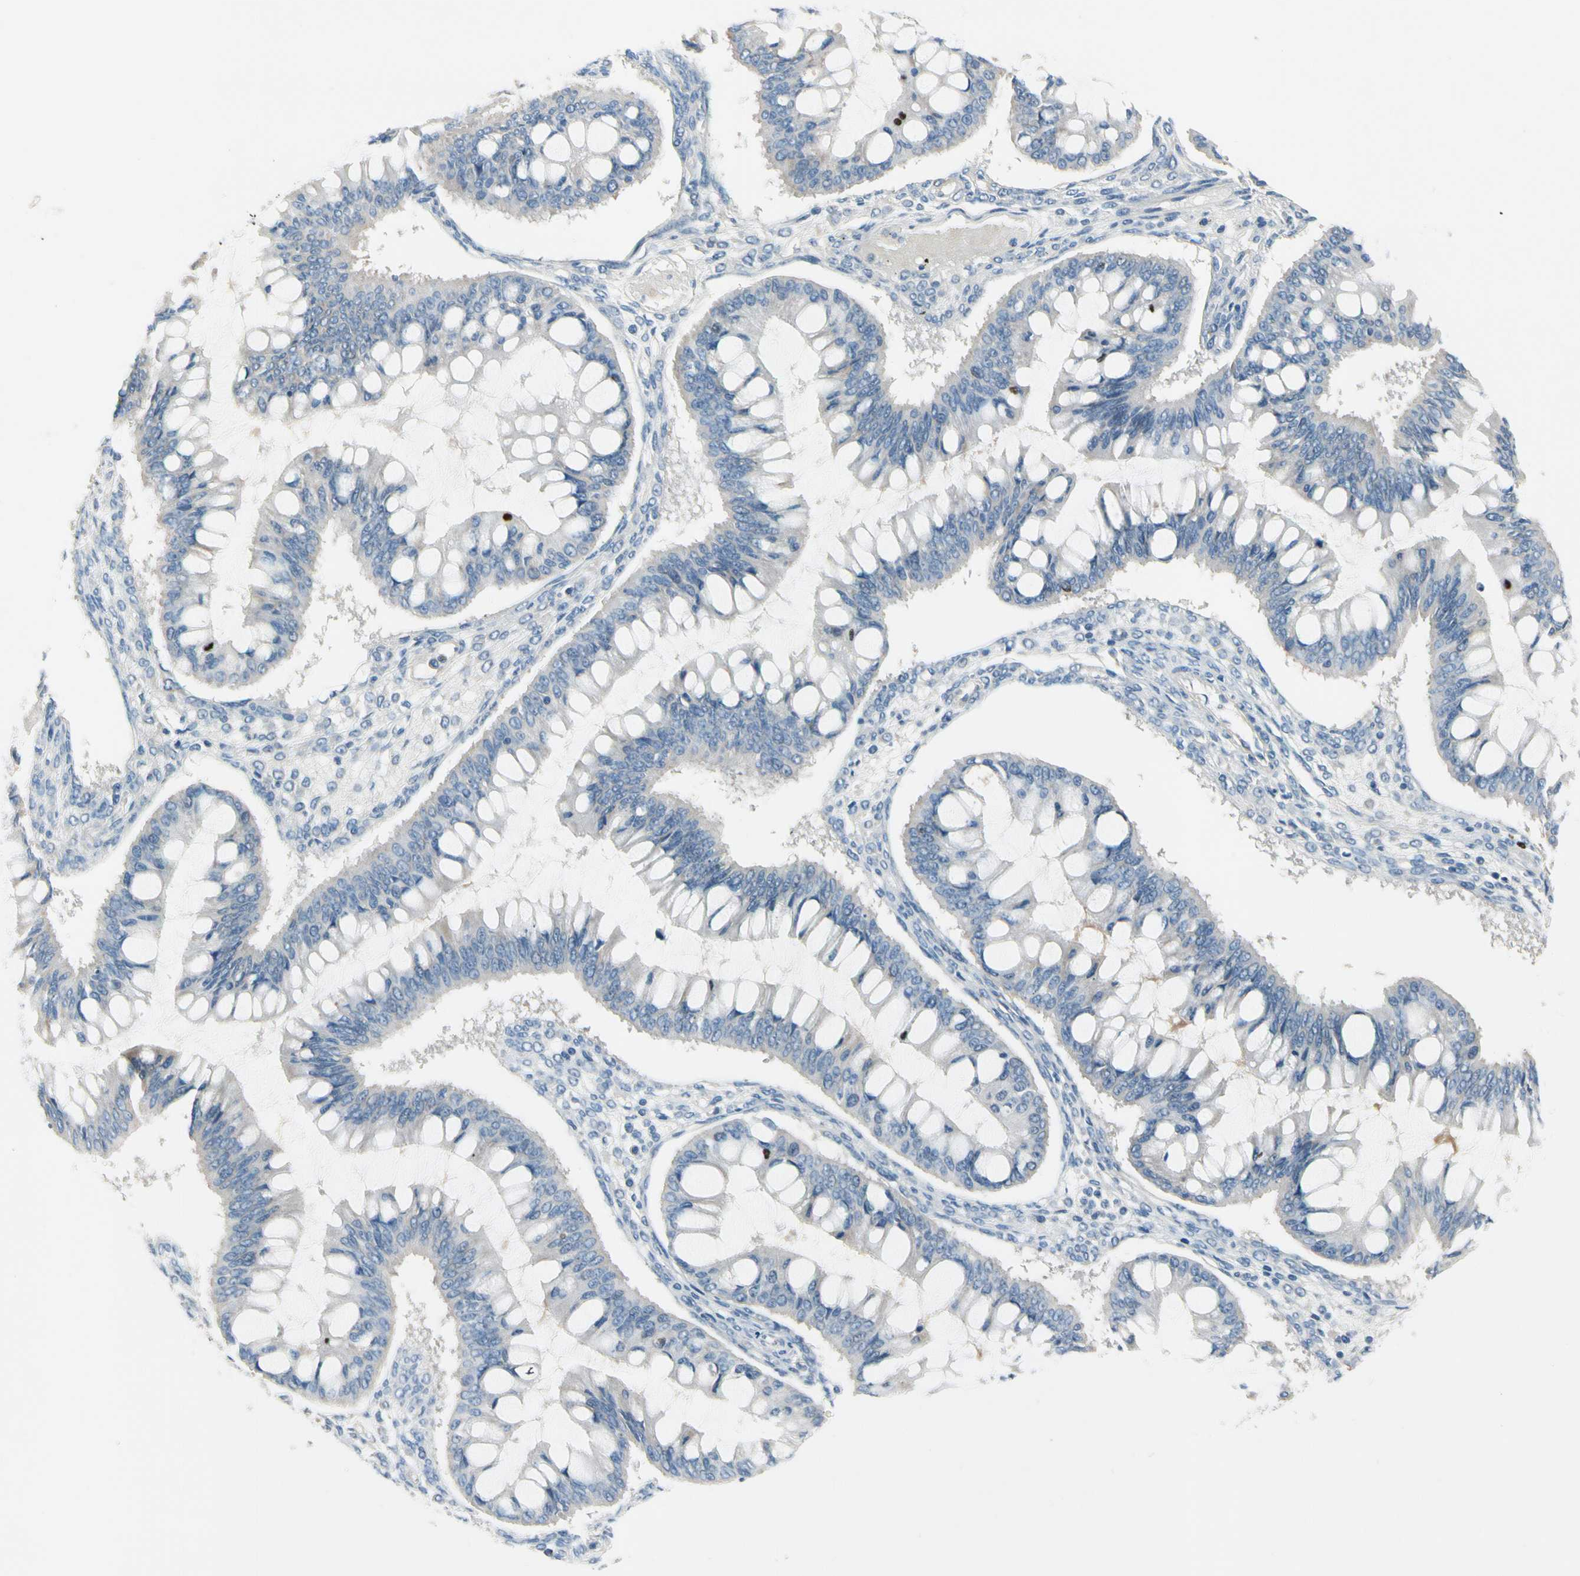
{"staining": {"intensity": "negative", "quantity": "none", "location": "none"}, "tissue": "ovarian cancer", "cell_type": "Tumor cells", "image_type": "cancer", "snomed": [{"axis": "morphology", "description": "Cystadenocarcinoma, mucinous, NOS"}, {"axis": "topography", "description": "Ovary"}], "caption": "IHC of human ovarian cancer demonstrates no positivity in tumor cells.", "gene": "CKAP2", "patient": {"sex": "female", "age": 73}}